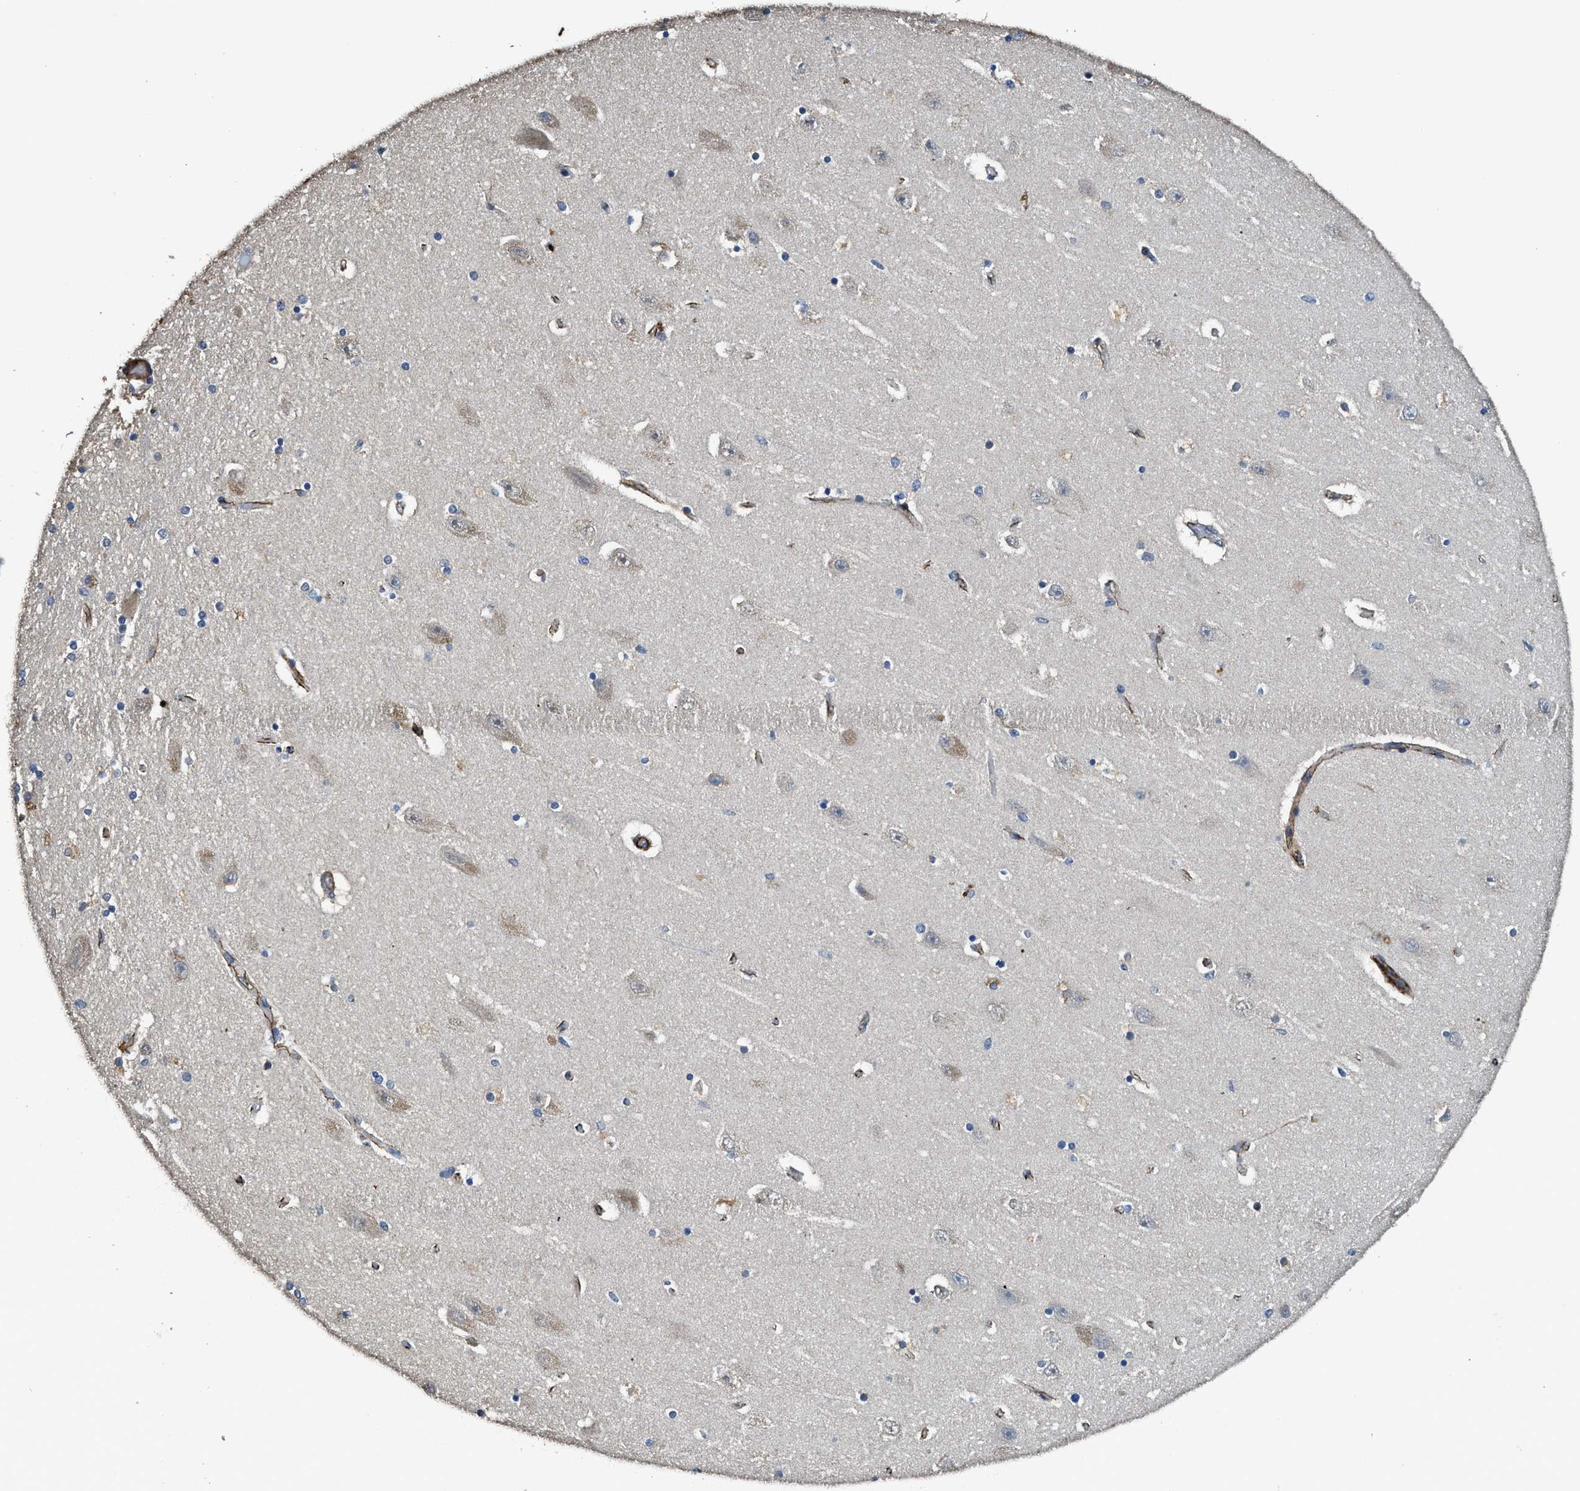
{"staining": {"intensity": "negative", "quantity": "none", "location": "none"}, "tissue": "hippocampus", "cell_type": "Glial cells", "image_type": "normal", "snomed": [{"axis": "morphology", "description": "Normal tissue, NOS"}, {"axis": "topography", "description": "Hippocampus"}], "caption": "DAB (3,3'-diaminobenzidine) immunohistochemical staining of benign human hippocampus exhibits no significant positivity in glial cells. (DAB immunohistochemistry, high magnification).", "gene": "SYNM", "patient": {"sex": "female", "age": 54}}